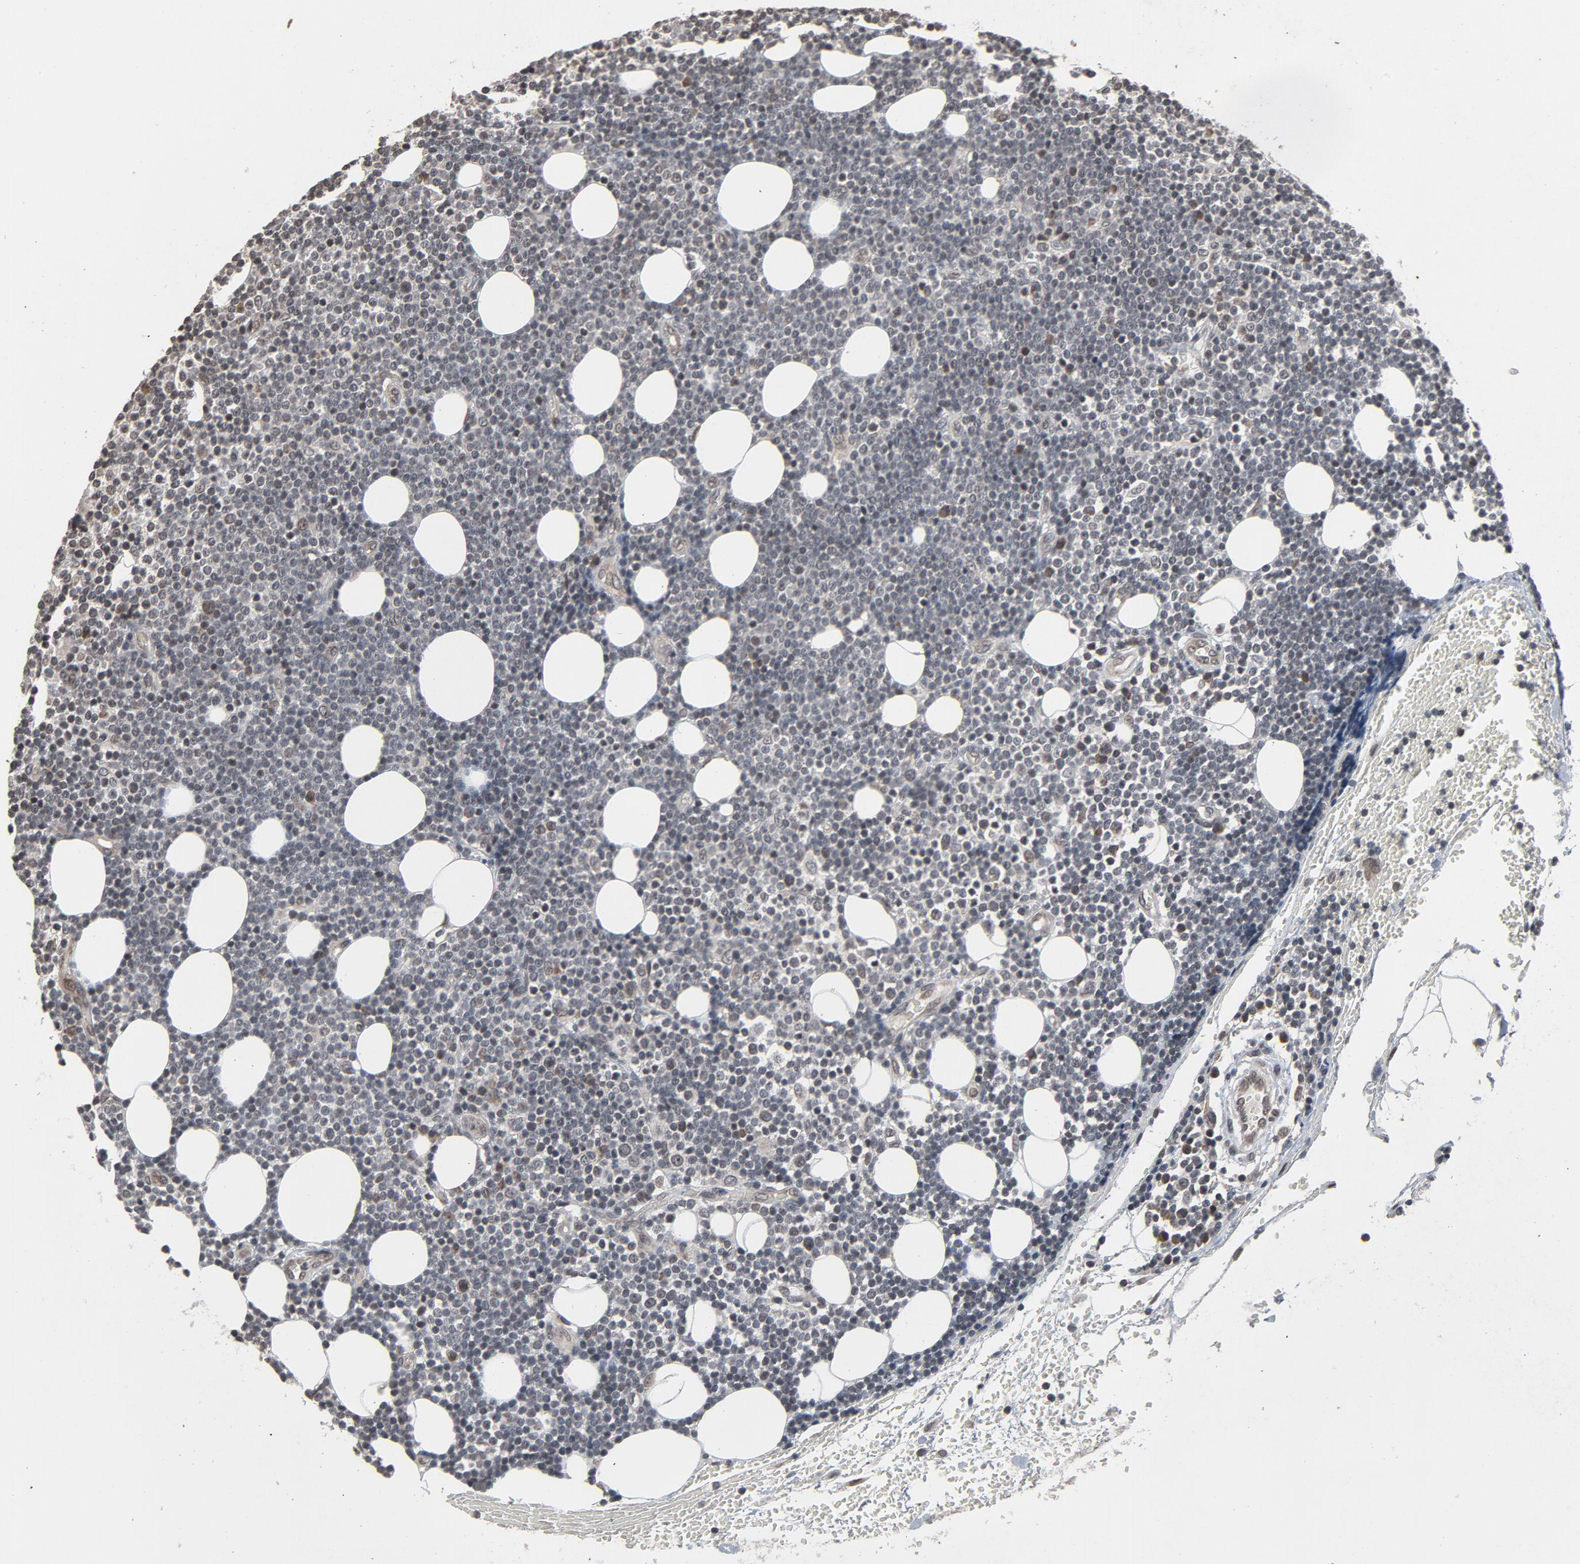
{"staining": {"intensity": "weak", "quantity": "<25%", "location": "nuclear"}, "tissue": "lymphoma", "cell_type": "Tumor cells", "image_type": "cancer", "snomed": [{"axis": "morphology", "description": "Malignant lymphoma, non-Hodgkin's type, Low grade"}, {"axis": "topography", "description": "Soft tissue"}], "caption": "Low-grade malignant lymphoma, non-Hodgkin's type stained for a protein using immunohistochemistry demonstrates no staining tumor cells.", "gene": "POM121", "patient": {"sex": "male", "age": 92}}